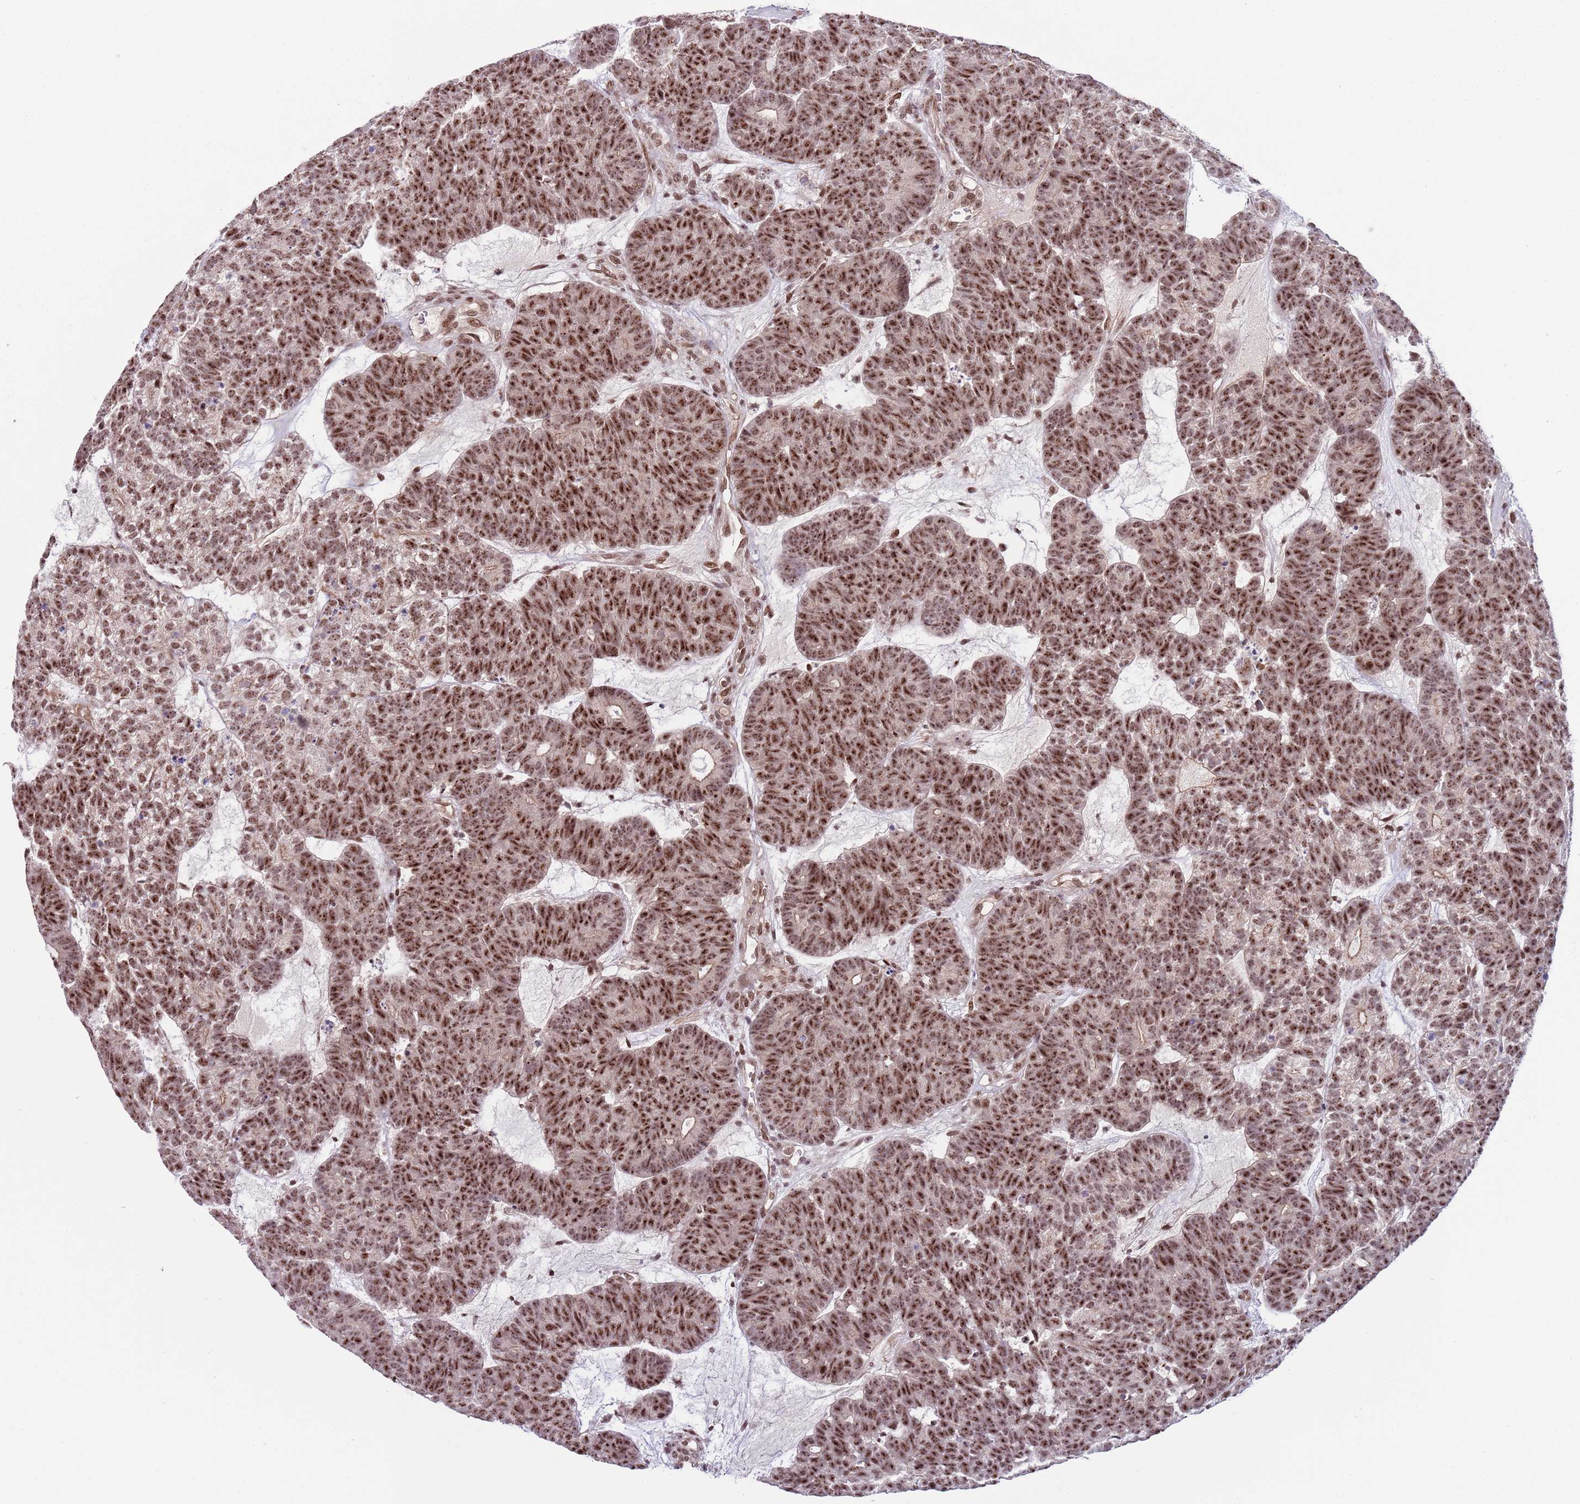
{"staining": {"intensity": "moderate", "quantity": ">75%", "location": "nuclear"}, "tissue": "head and neck cancer", "cell_type": "Tumor cells", "image_type": "cancer", "snomed": [{"axis": "morphology", "description": "Adenocarcinoma, NOS"}, {"axis": "topography", "description": "Head-Neck"}], "caption": "Brown immunohistochemical staining in head and neck cancer (adenocarcinoma) displays moderate nuclear positivity in about >75% of tumor cells.", "gene": "SIPA1L3", "patient": {"sex": "female", "age": 81}}